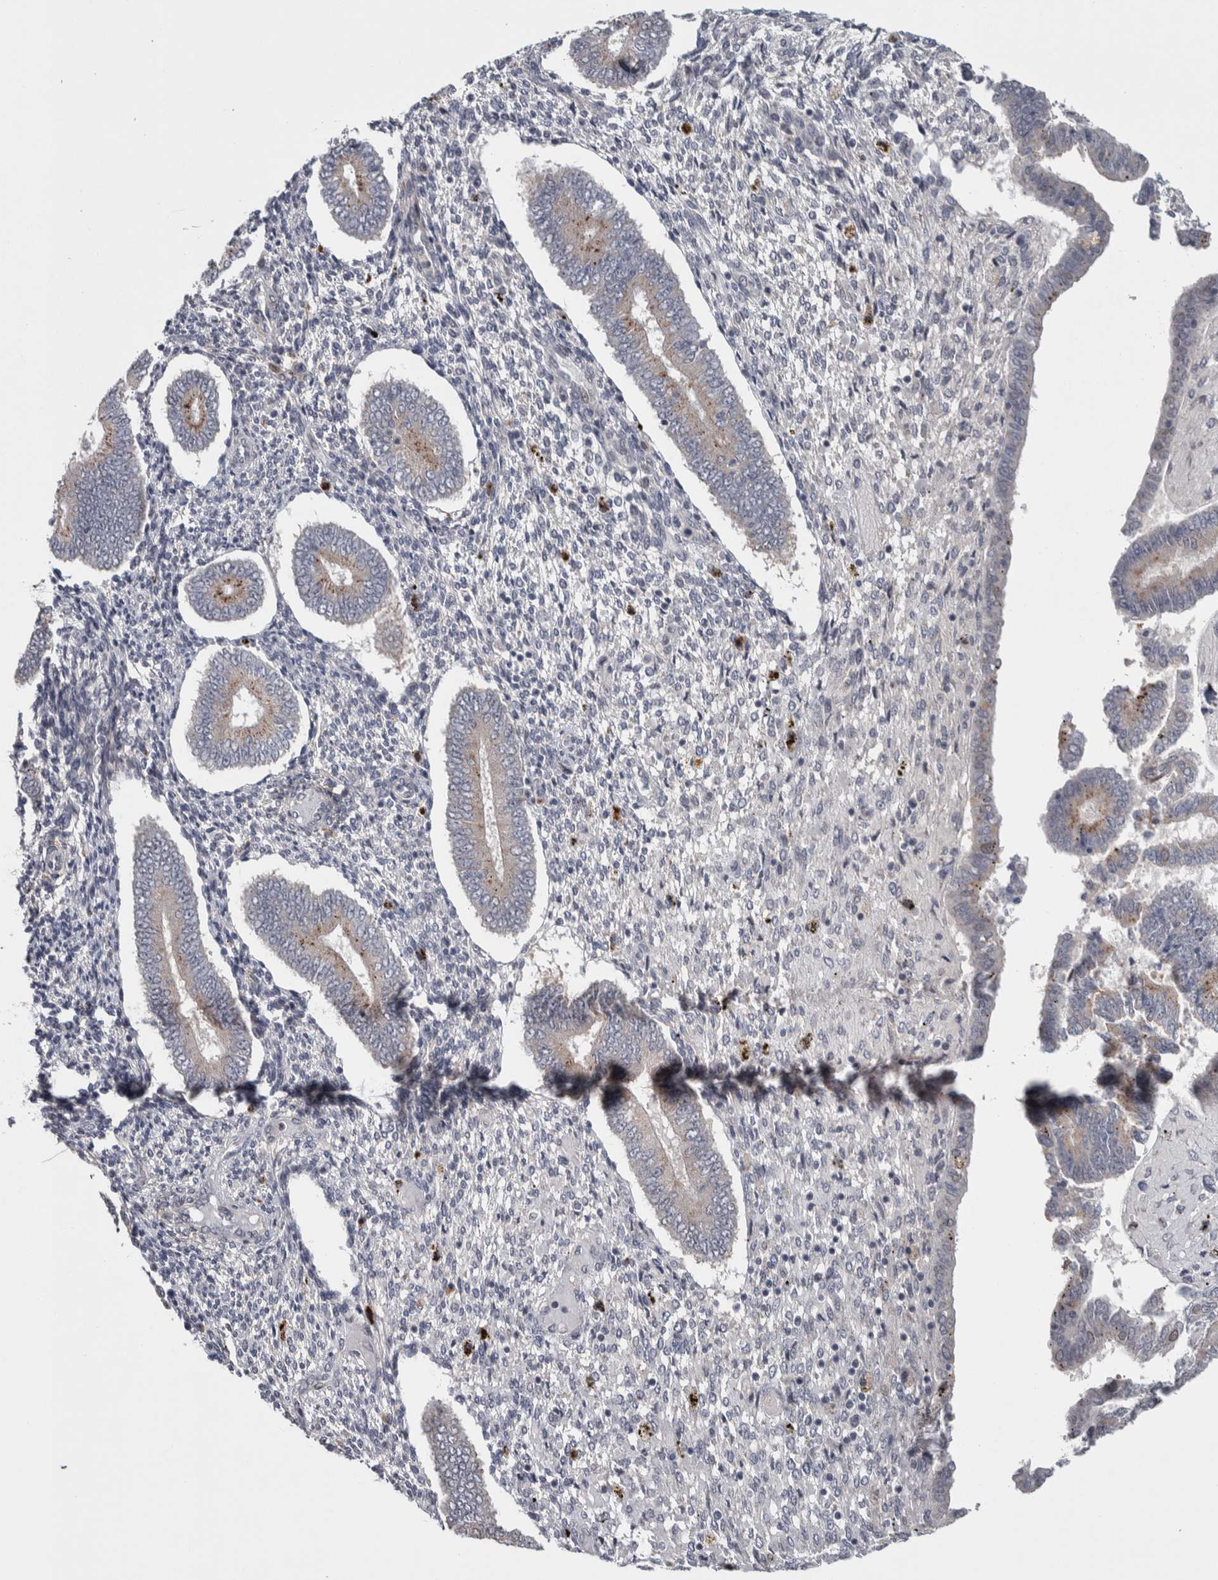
{"staining": {"intensity": "weak", "quantity": "<25%", "location": "nuclear"}, "tissue": "endometrium", "cell_type": "Cells in endometrial stroma", "image_type": "normal", "snomed": [{"axis": "morphology", "description": "Normal tissue, NOS"}, {"axis": "topography", "description": "Endometrium"}], "caption": "Human endometrium stained for a protein using immunohistochemistry shows no expression in cells in endometrial stroma.", "gene": "ASPN", "patient": {"sex": "female", "age": 42}}